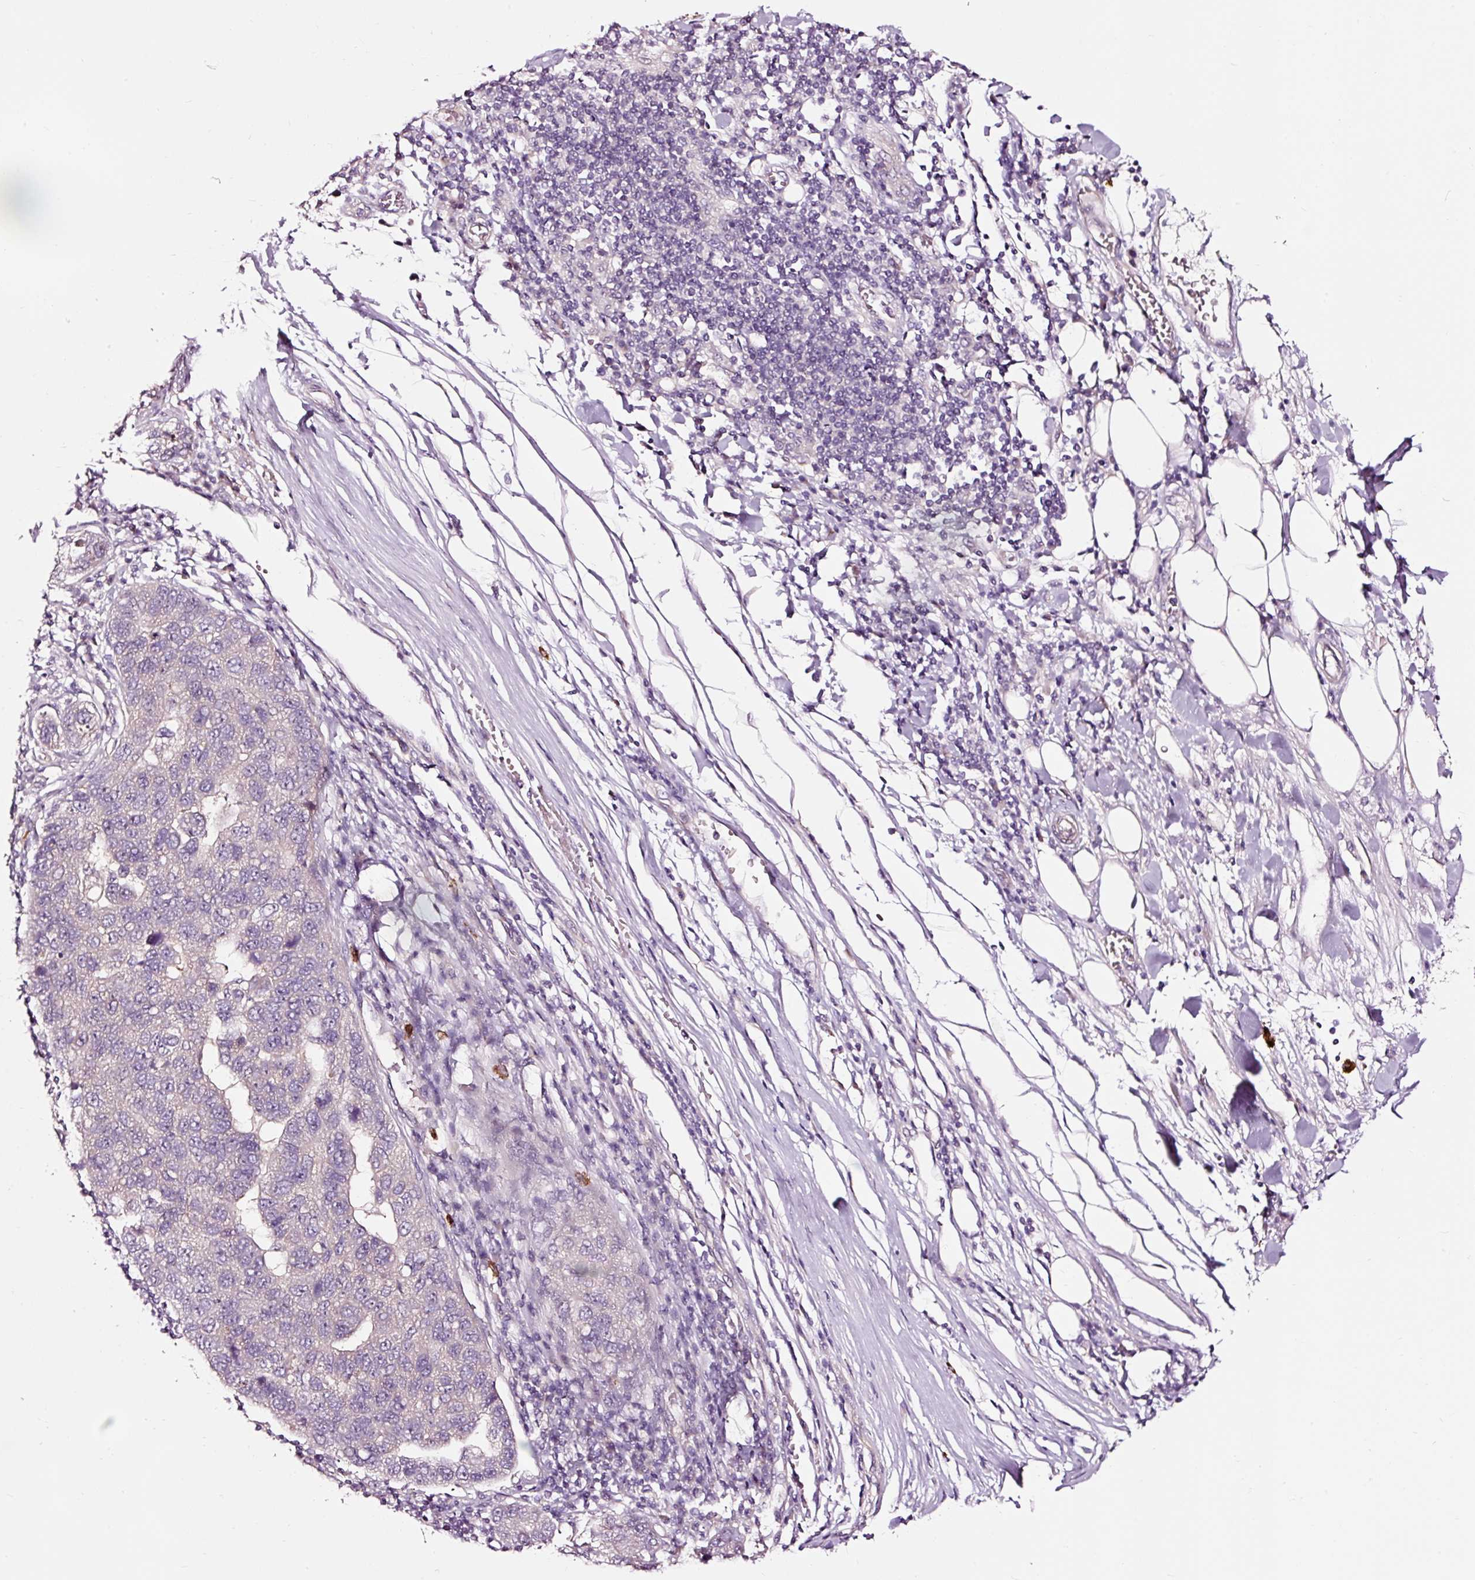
{"staining": {"intensity": "negative", "quantity": "none", "location": "none"}, "tissue": "pancreatic cancer", "cell_type": "Tumor cells", "image_type": "cancer", "snomed": [{"axis": "morphology", "description": "Adenocarcinoma, NOS"}, {"axis": "topography", "description": "Pancreas"}], "caption": "This is an IHC image of pancreatic cancer. There is no staining in tumor cells.", "gene": "UTP14A", "patient": {"sex": "female", "age": 61}}